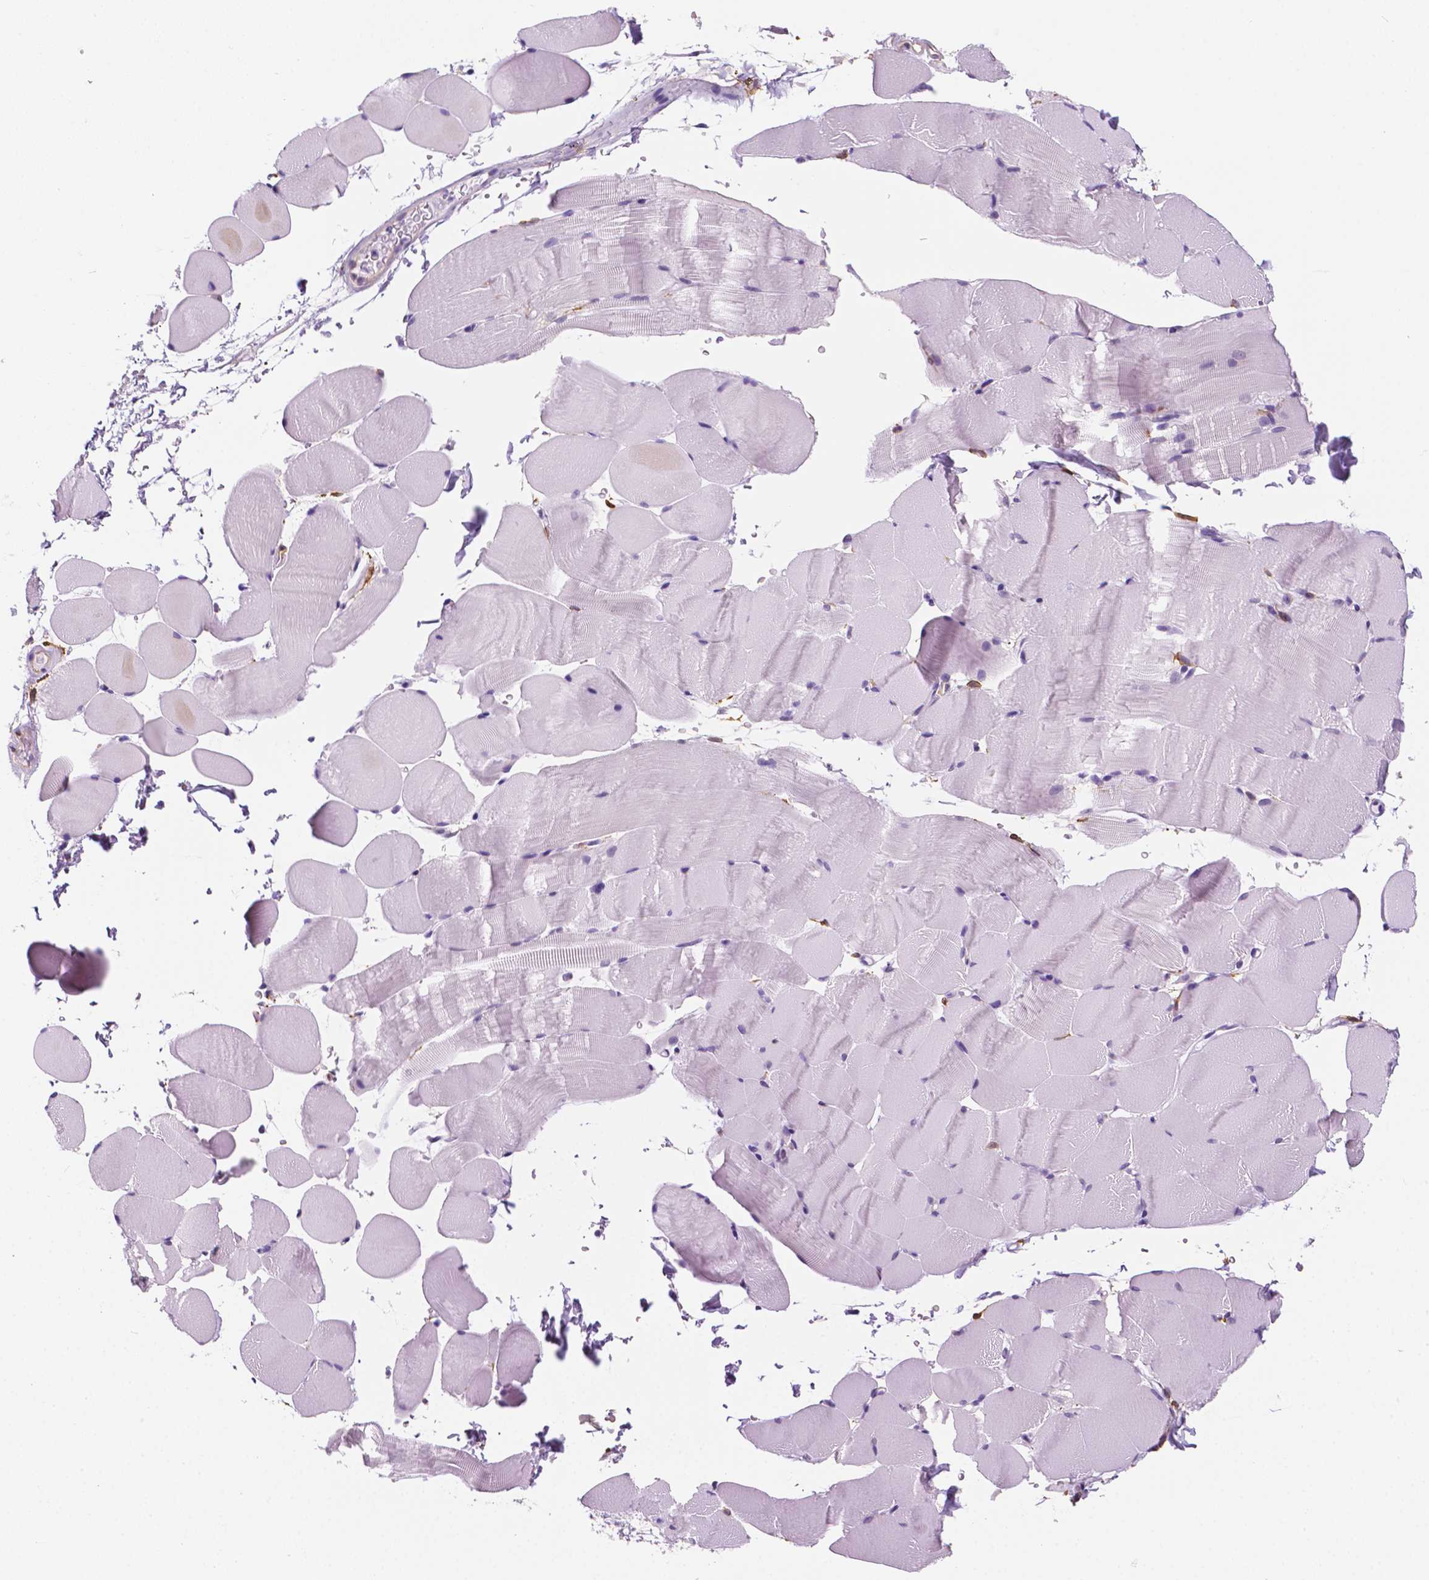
{"staining": {"intensity": "negative", "quantity": "none", "location": "none"}, "tissue": "skeletal muscle", "cell_type": "Myocytes", "image_type": "normal", "snomed": [{"axis": "morphology", "description": "Normal tissue, NOS"}, {"axis": "topography", "description": "Skeletal muscle"}], "caption": "A high-resolution image shows immunohistochemistry (IHC) staining of benign skeletal muscle, which shows no significant staining in myocytes.", "gene": "PPL", "patient": {"sex": "female", "age": 37}}